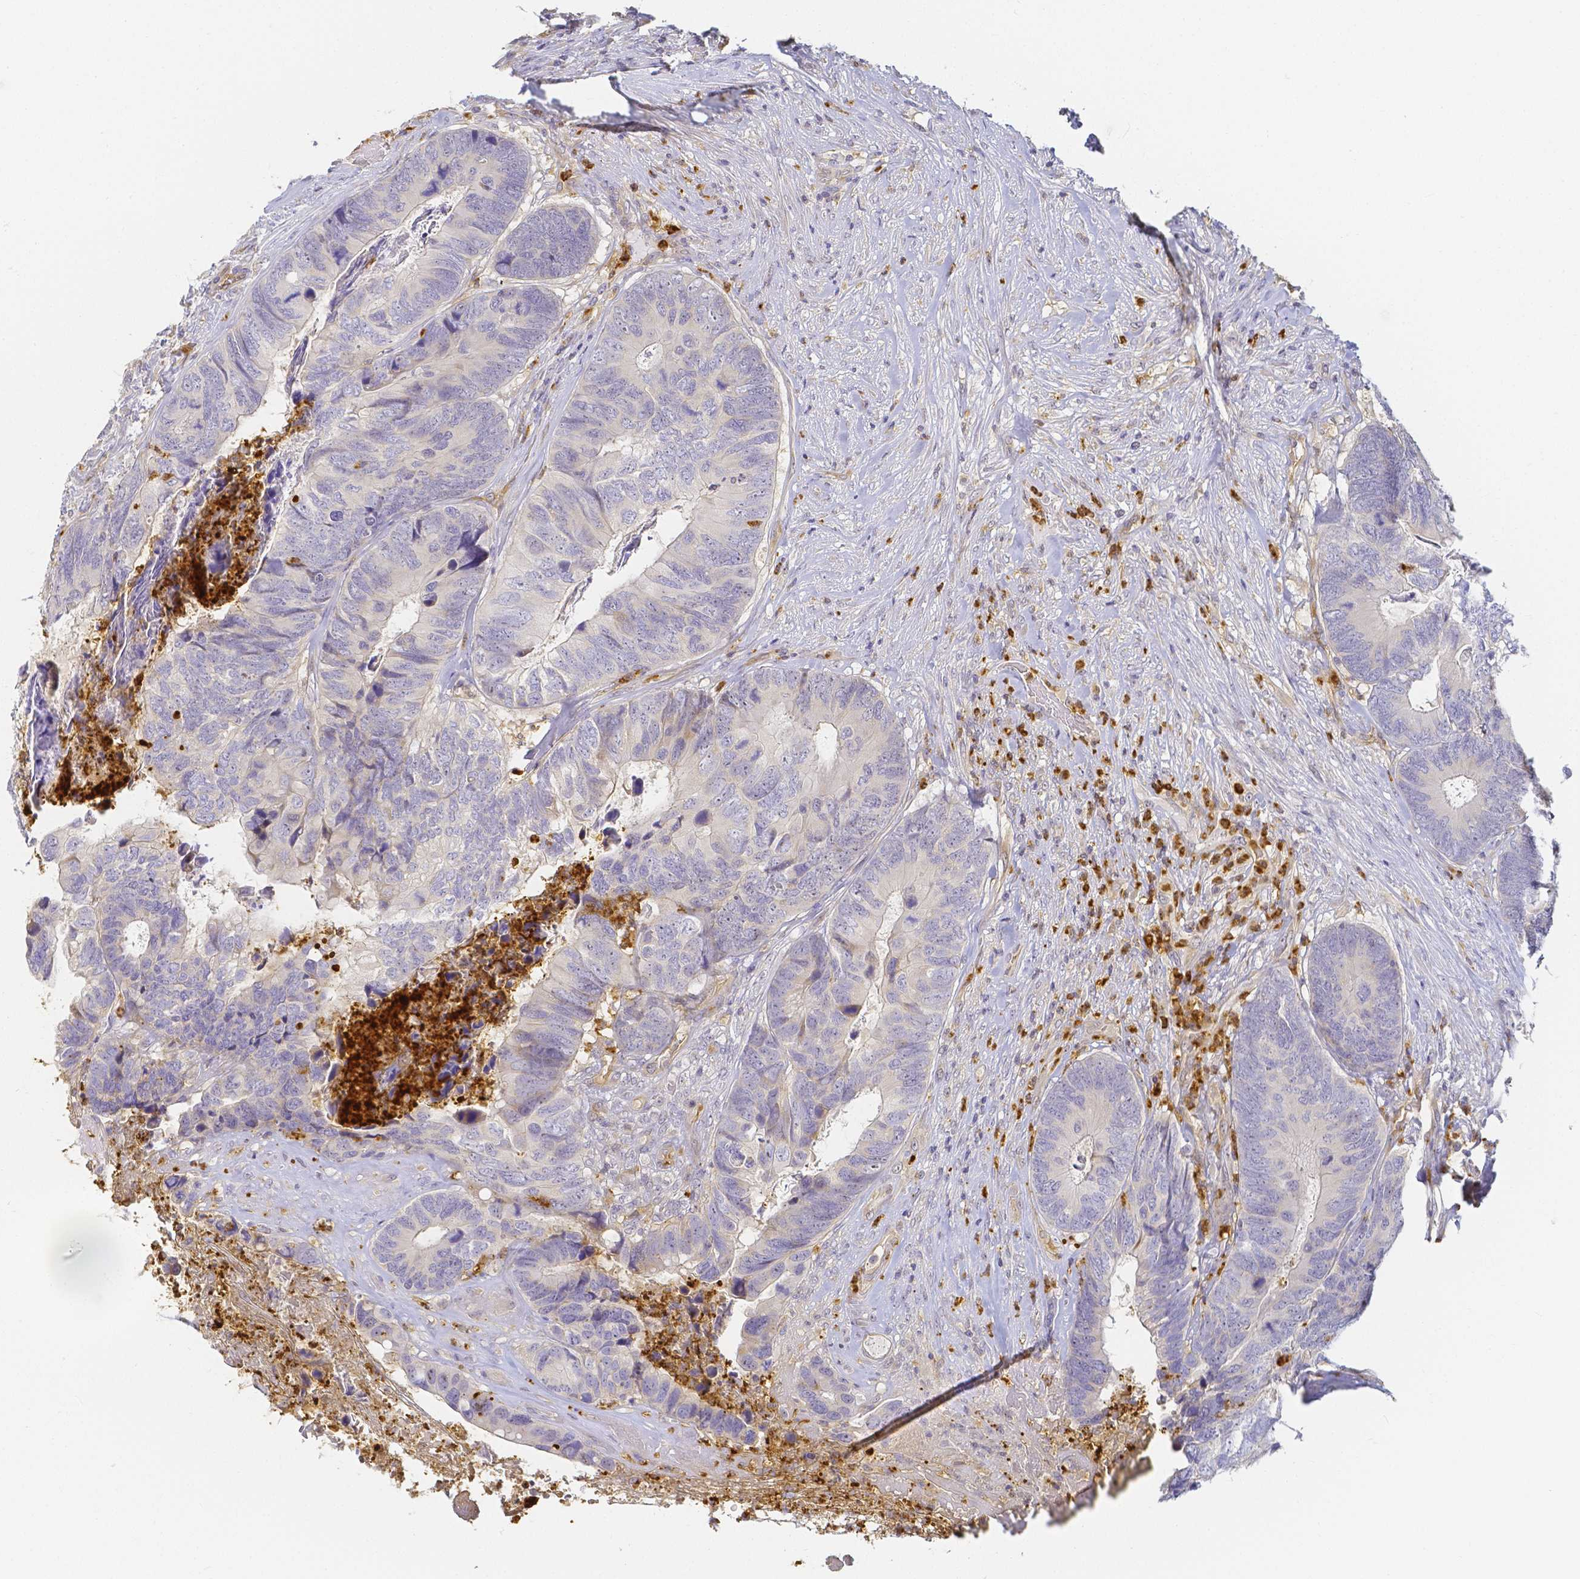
{"staining": {"intensity": "negative", "quantity": "none", "location": "none"}, "tissue": "colorectal cancer", "cell_type": "Tumor cells", "image_type": "cancer", "snomed": [{"axis": "morphology", "description": "Adenocarcinoma, NOS"}, {"axis": "topography", "description": "Colon"}], "caption": "Immunohistochemistry photomicrograph of neoplastic tissue: colorectal adenocarcinoma stained with DAB (3,3'-diaminobenzidine) demonstrates no significant protein expression in tumor cells.", "gene": "KCNH1", "patient": {"sex": "female", "age": 67}}